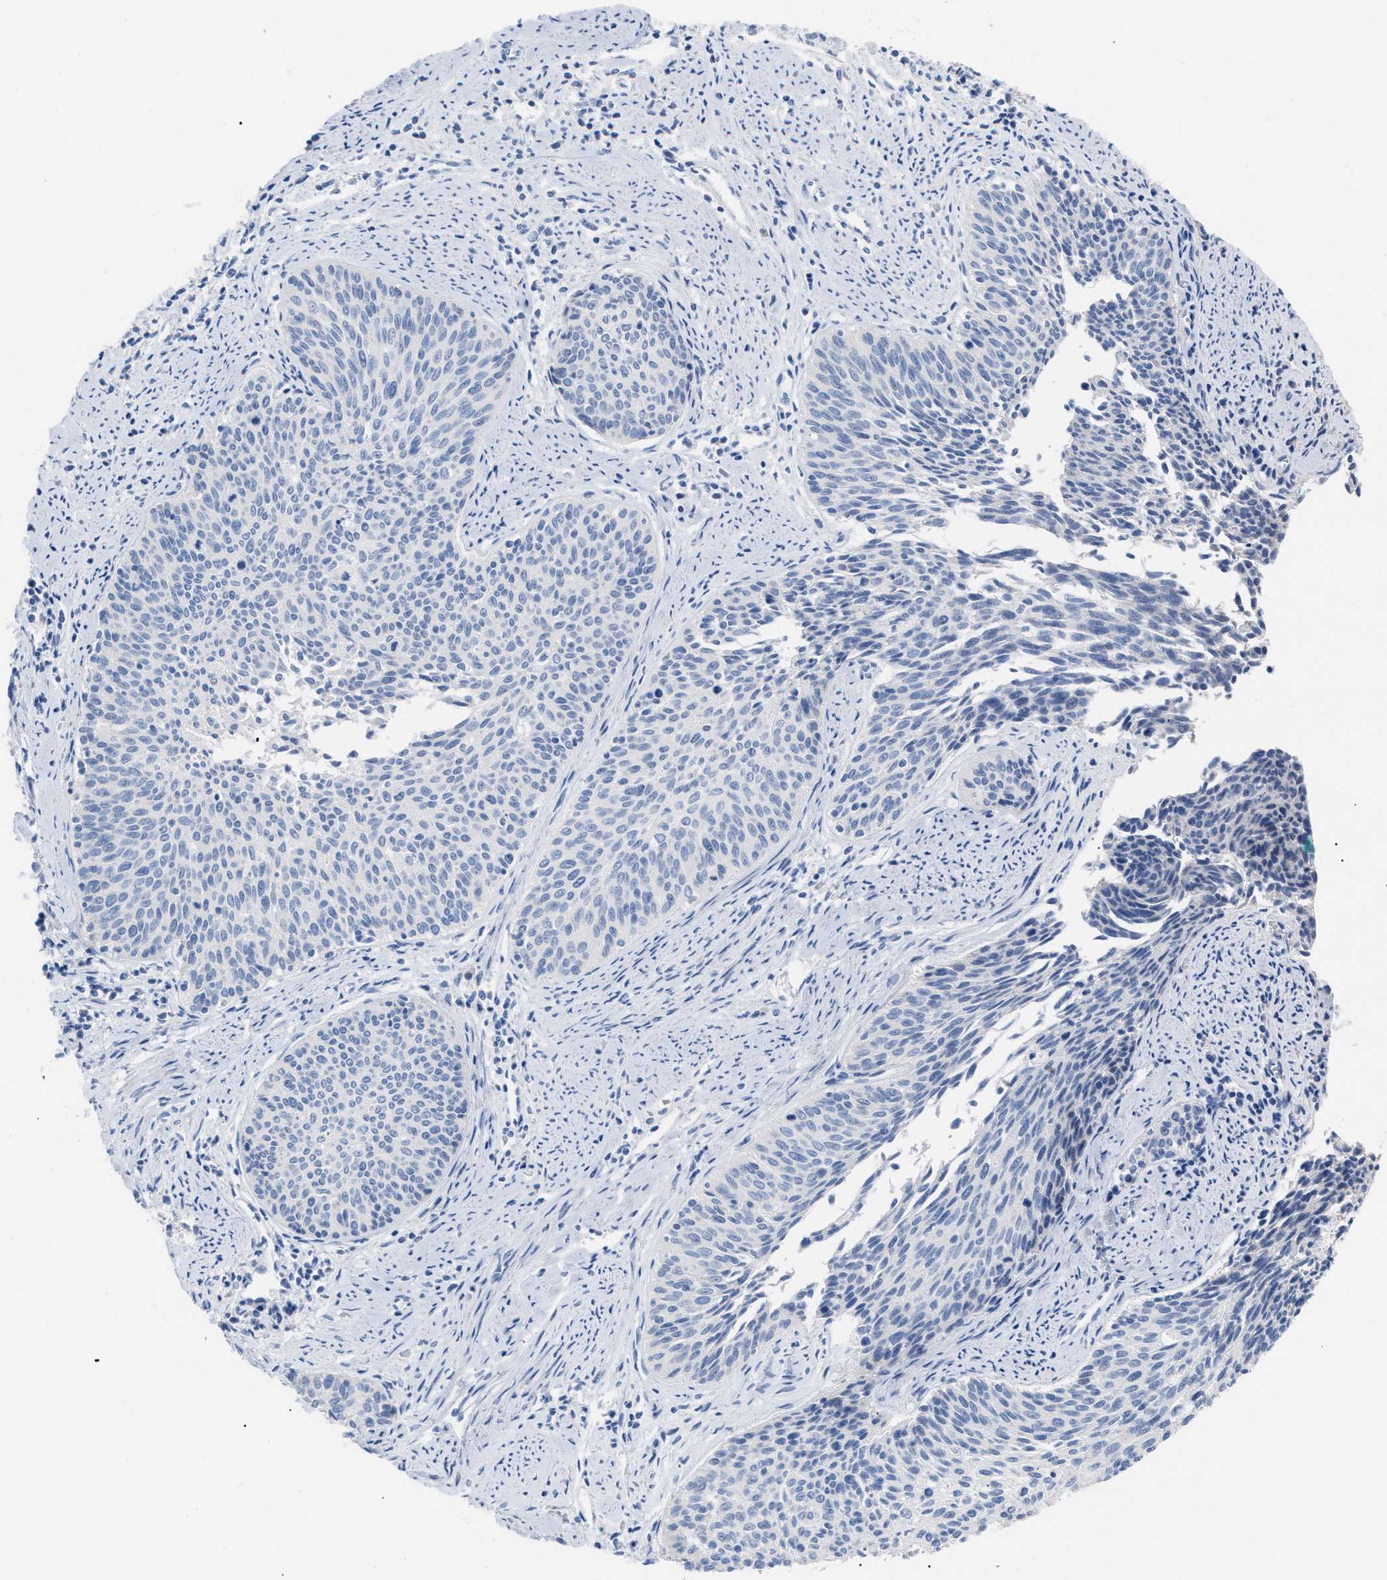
{"staining": {"intensity": "negative", "quantity": "none", "location": "none"}, "tissue": "cervical cancer", "cell_type": "Tumor cells", "image_type": "cancer", "snomed": [{"axis": "morphology", "description": "Squamous cell carcinoma, NOS"}, {"axis": "topography", "description": "Cervix"}], "caption": "Immunohistochemistry (IHC) of squamous cell carcinoma (cervical) exhibits no positivity in tumor cells. (DAB immunohistochemistry visualized using brightfield microscopy, high magnification).", "gene": "CAV3", "patient": {"sex": "female", "age": 55}}